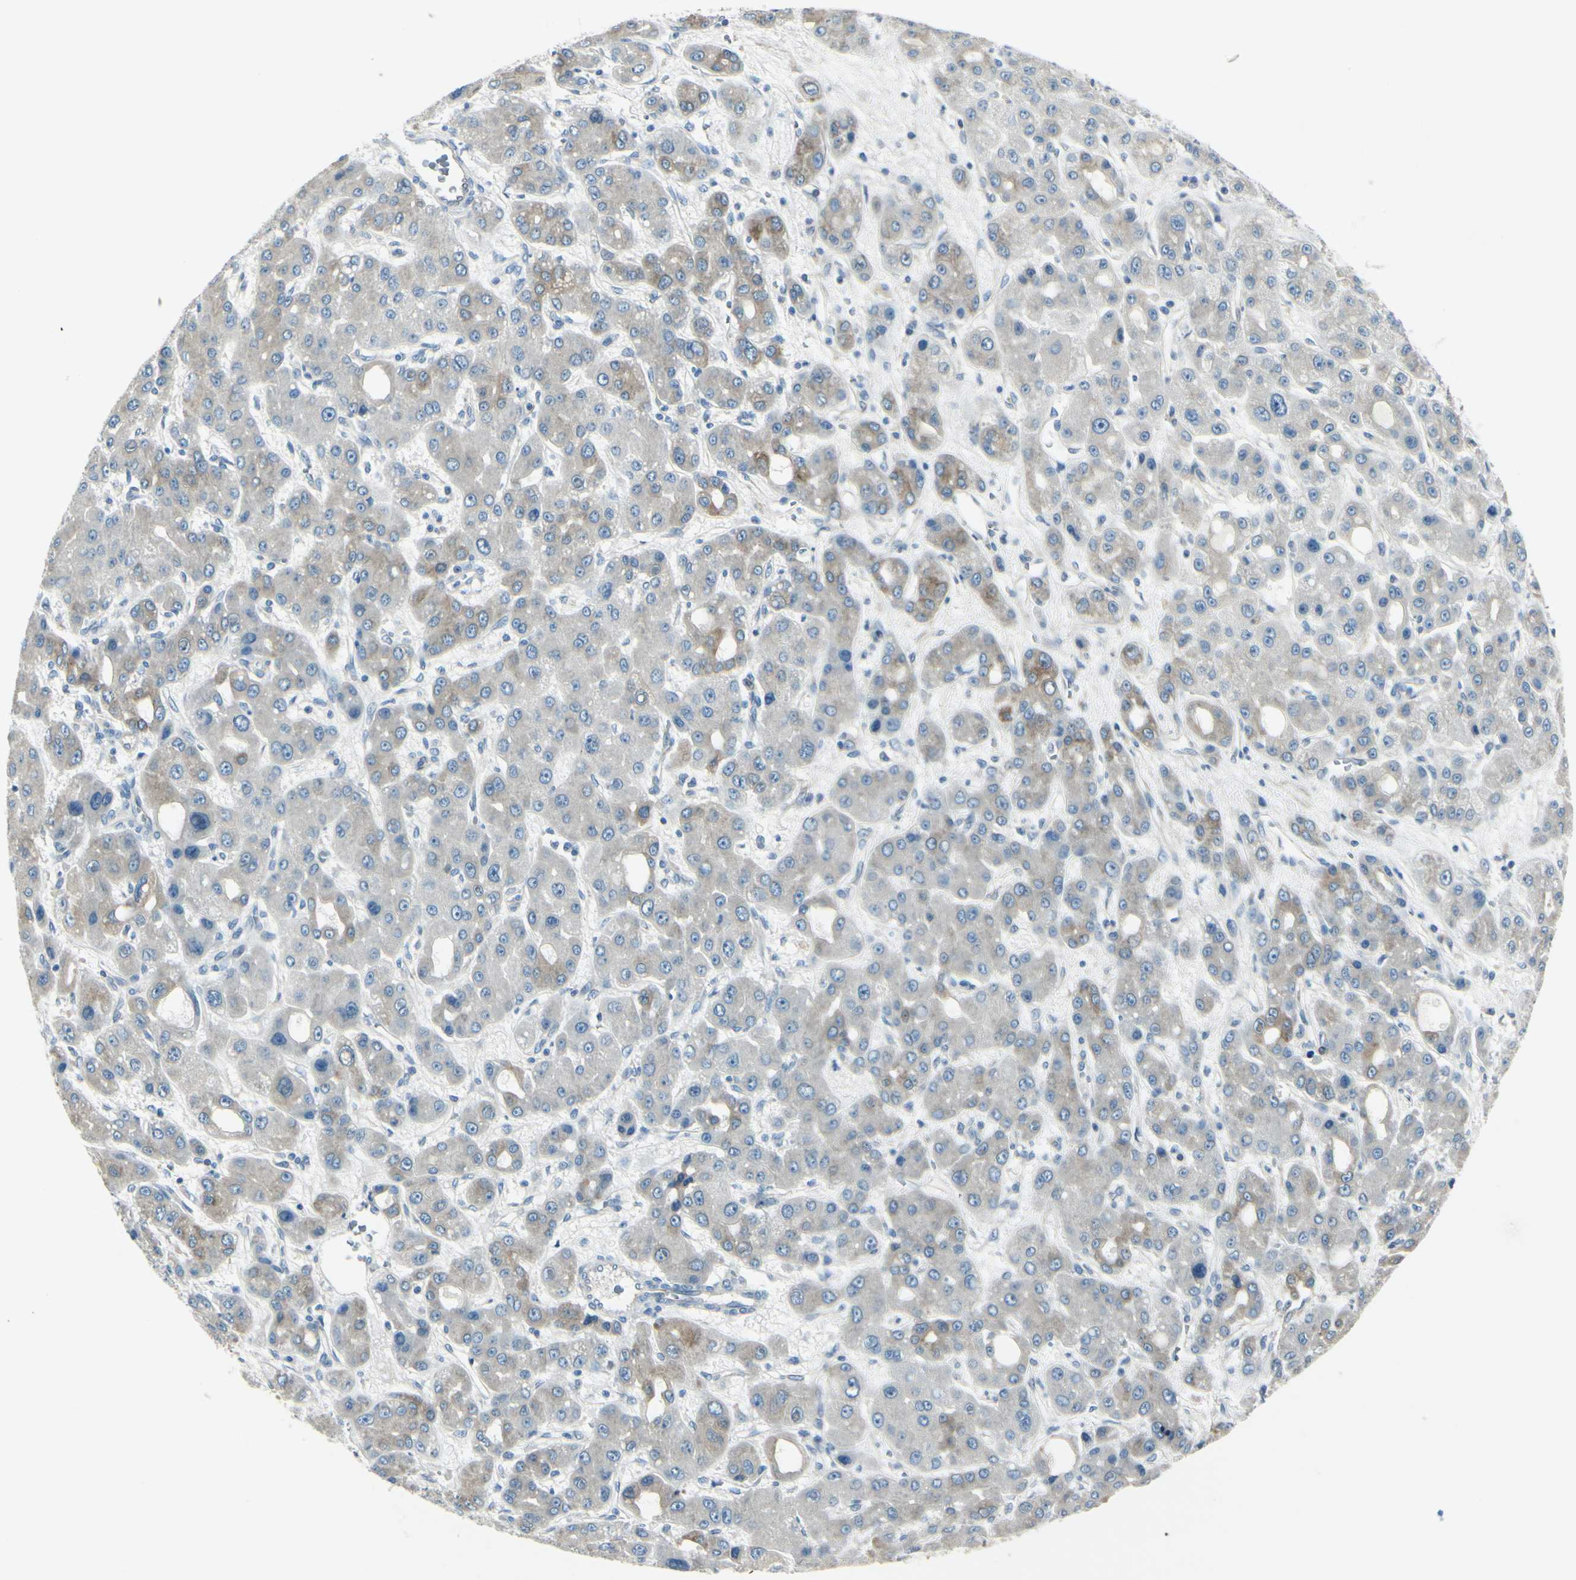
{"staining": {"intensity": "moderate", "quantity": "<25%", "location": "cytoplasmic/membranous"}, "tissue": "liver cancer", "cell_type": "Tumor cells", "image_type": "cancer", "snomed": [{"axis": "morphology", "description": "Carcinoma, Hepatocellular, NOS"}, {"axis": "topography", "description": "Liver"}], "caption": "A low amount of moderate cytoplasmic/membranous expression is present in approximately <25% of tumor cells in liver cancer (hepatocellular carcinoma) tissue. The protein is shown in brown color, while the nuclei are stained blue.", "gene": "SELENOS", "patient": {"sex": "male", "age": 55}}